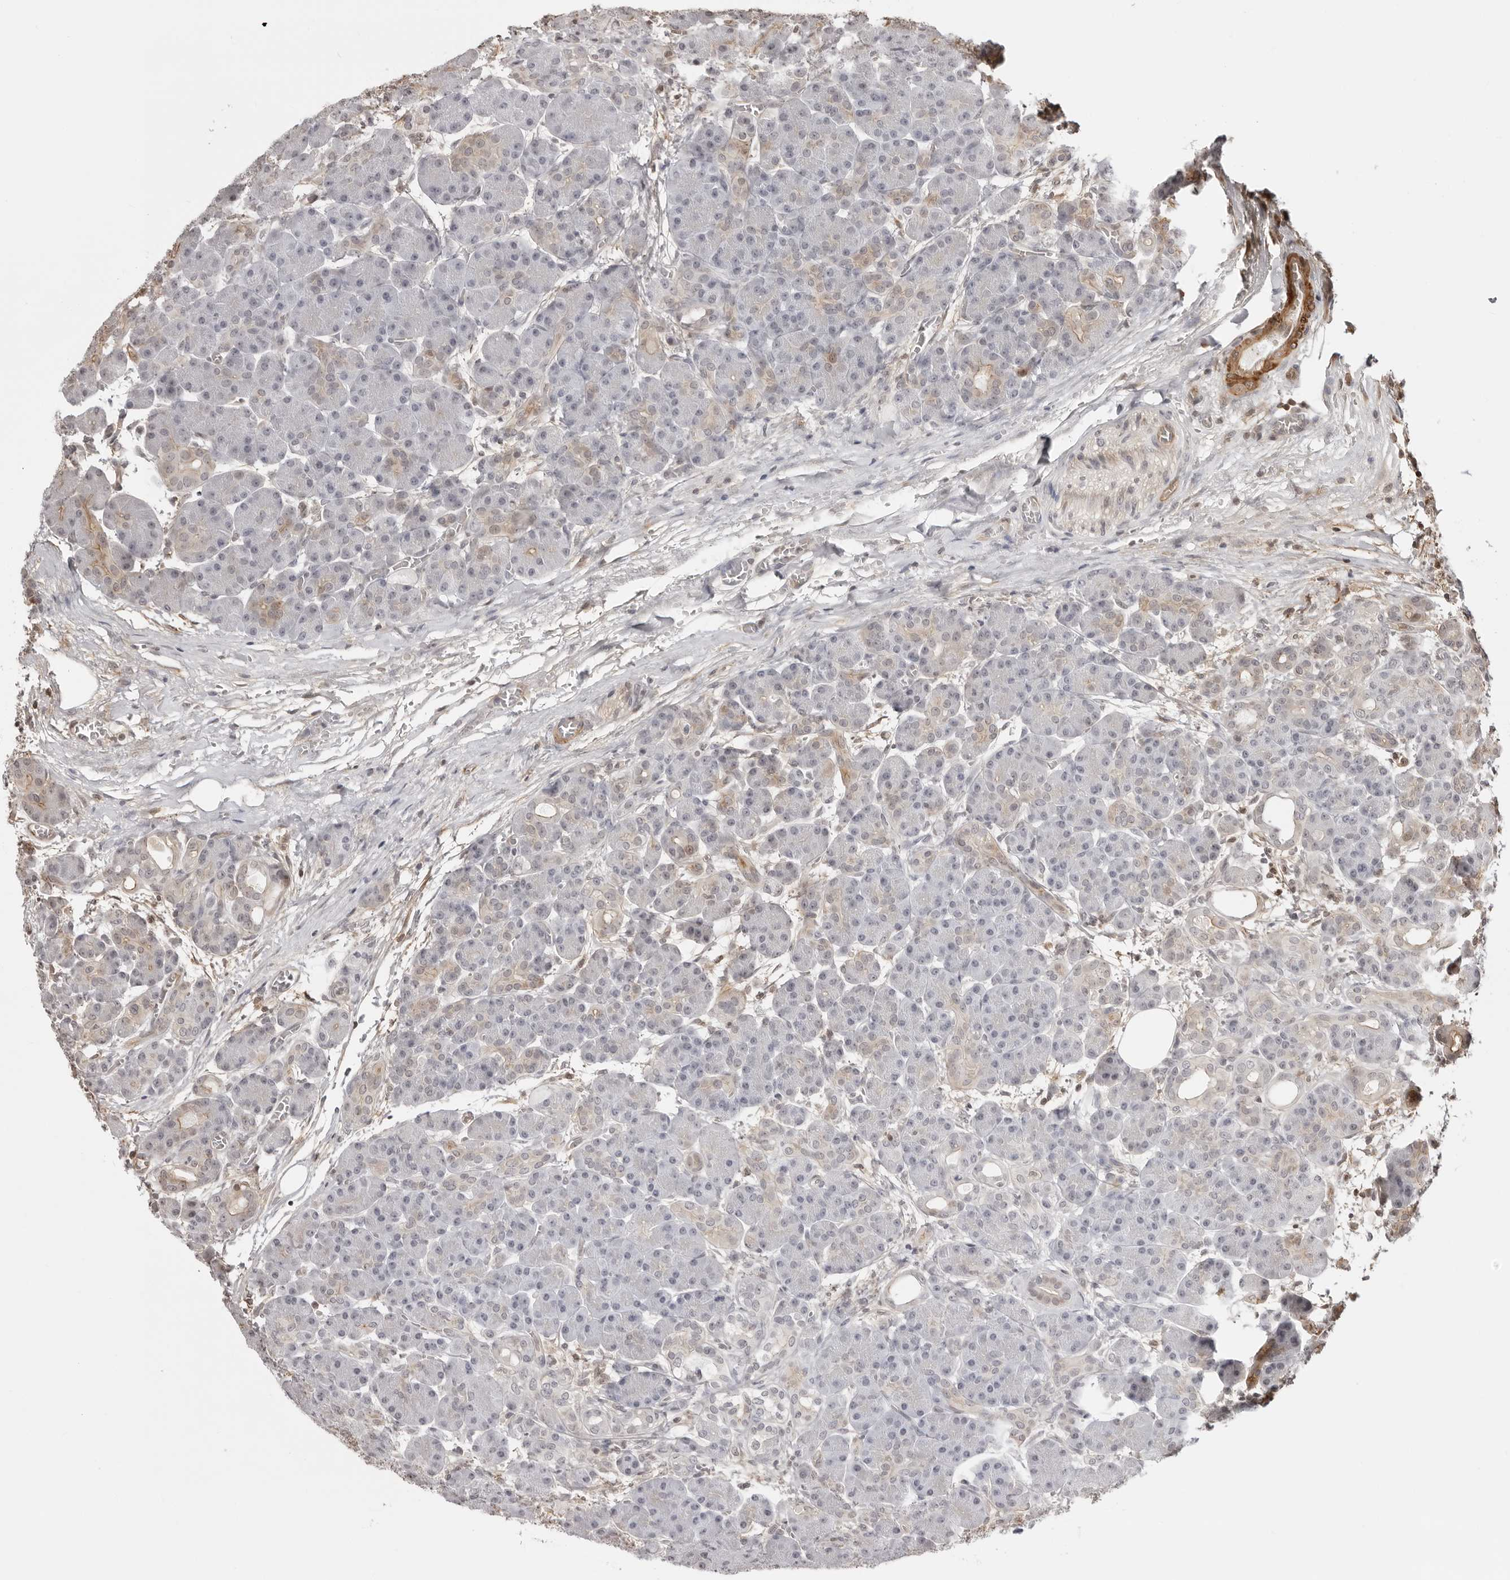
{"staining": {"intensity": "weak", "quantity": "<25%", "location": "cytoplasmic/membranous"}, "tissue": "pancreas", "cell_type": "Exocrine glandular cells", "image_type": "normal", "snomed": [{"axis": "morphology", "description": "Normal tissue, NOS"}, {"axis": "topography", "description": "Pancreas"}], "caption": "Exocrine glandular cells show no significant positivity in unremarkable pancreas. Brightfield microscopy of IHC stained with DAB (brown) and hematoxylin (blue), captured at high magnification.", "gene": "UNK", "patient": {"sex": "male", "age": 63}}